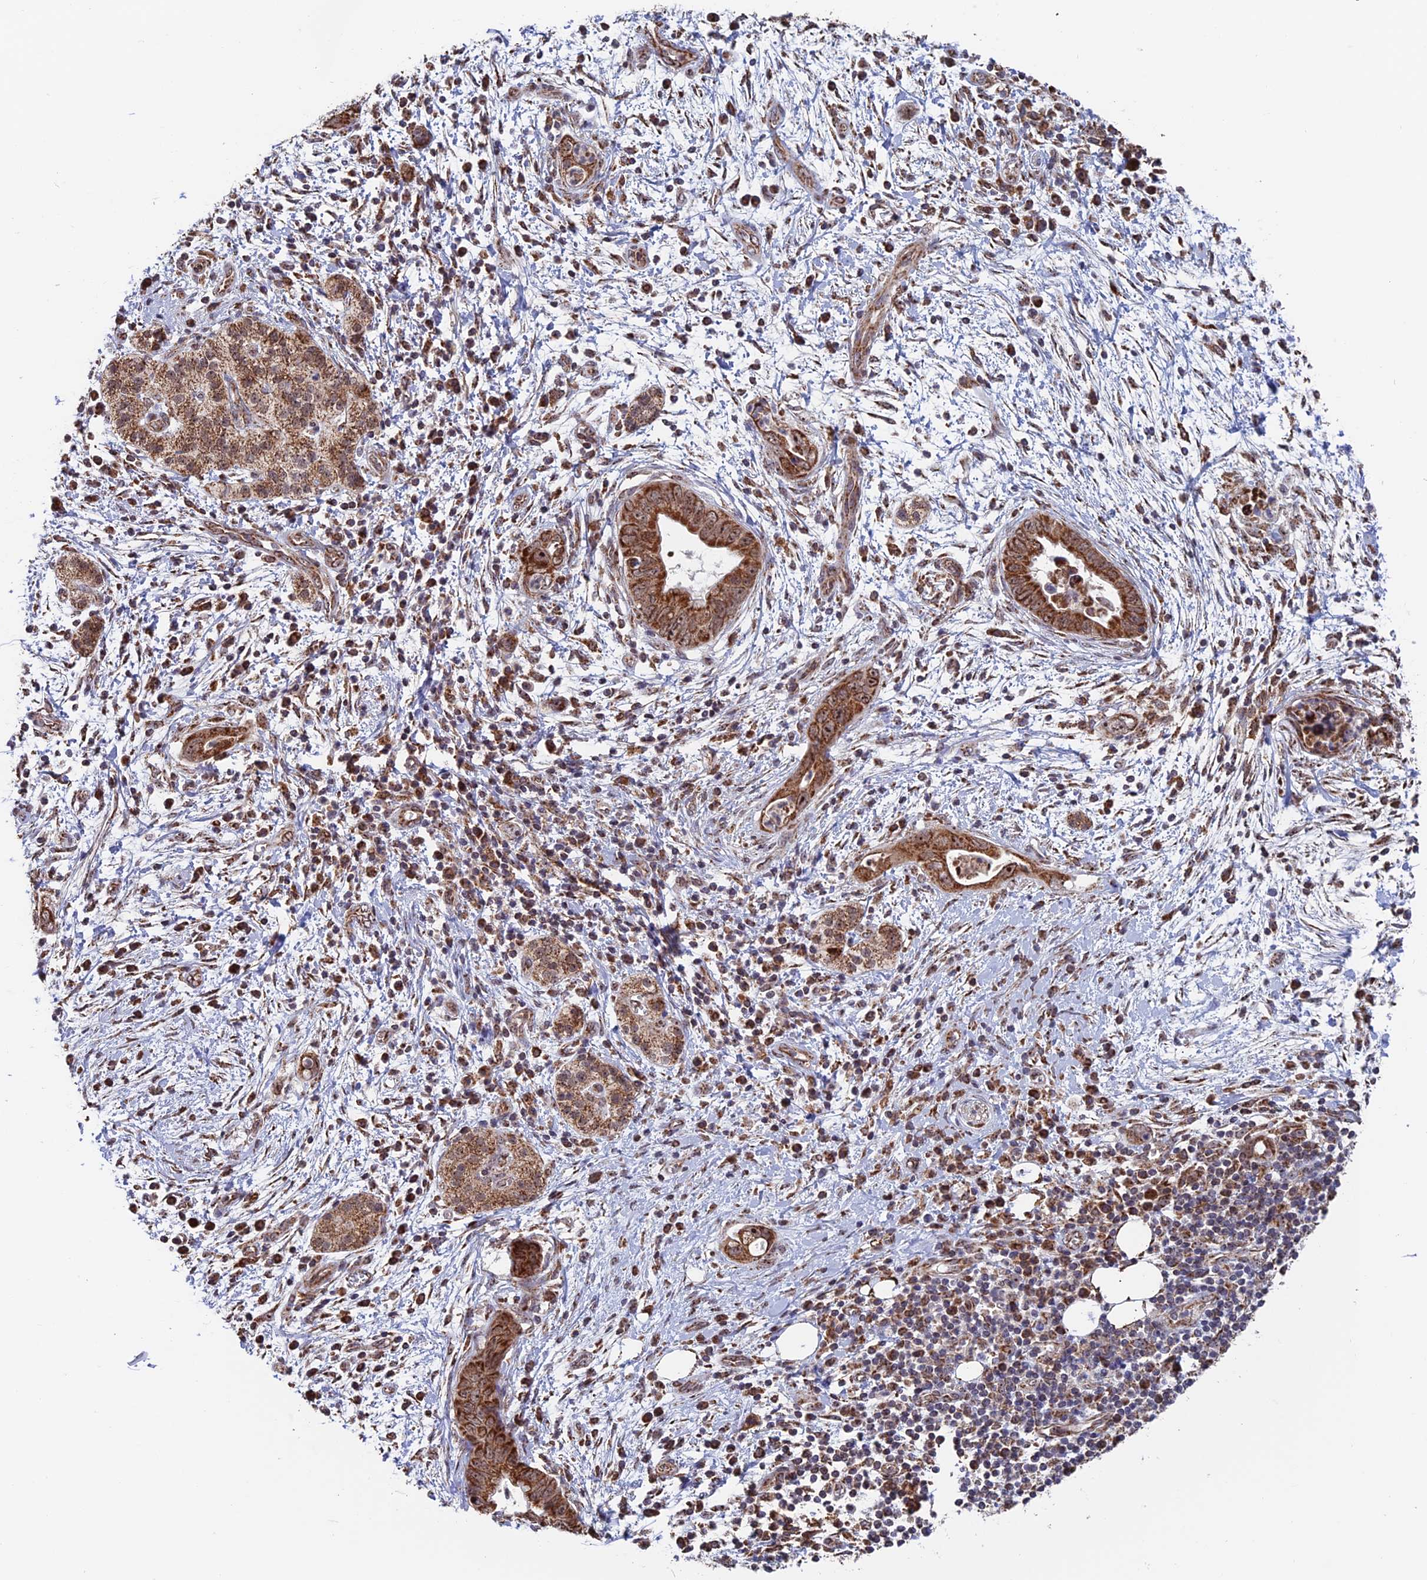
{"staining": {"intensity": "moderate", "quantity": ">75%", "location": "cytoplasmic/membranous"}, "tissue": "pancreatic cancer", "cell_type": "Tumor cells", "image_type": "cancer", "snomed": [{"axis": "morphology", "description": "Adenocarcinoma, NOS"}, {"axis": "topography", "description": "Pancreas"}], "caption": "Immunohistochemistry (IHC) micrograph of human adenocarcinoma (pancreatic) stained for a protein (brown), which displays medium levels of moderate cytoplasmic/membranous expression in approximately >75% of tumor cells.", "gene": "DTYMK", "patient": {"sex": "male", "age": 75}}